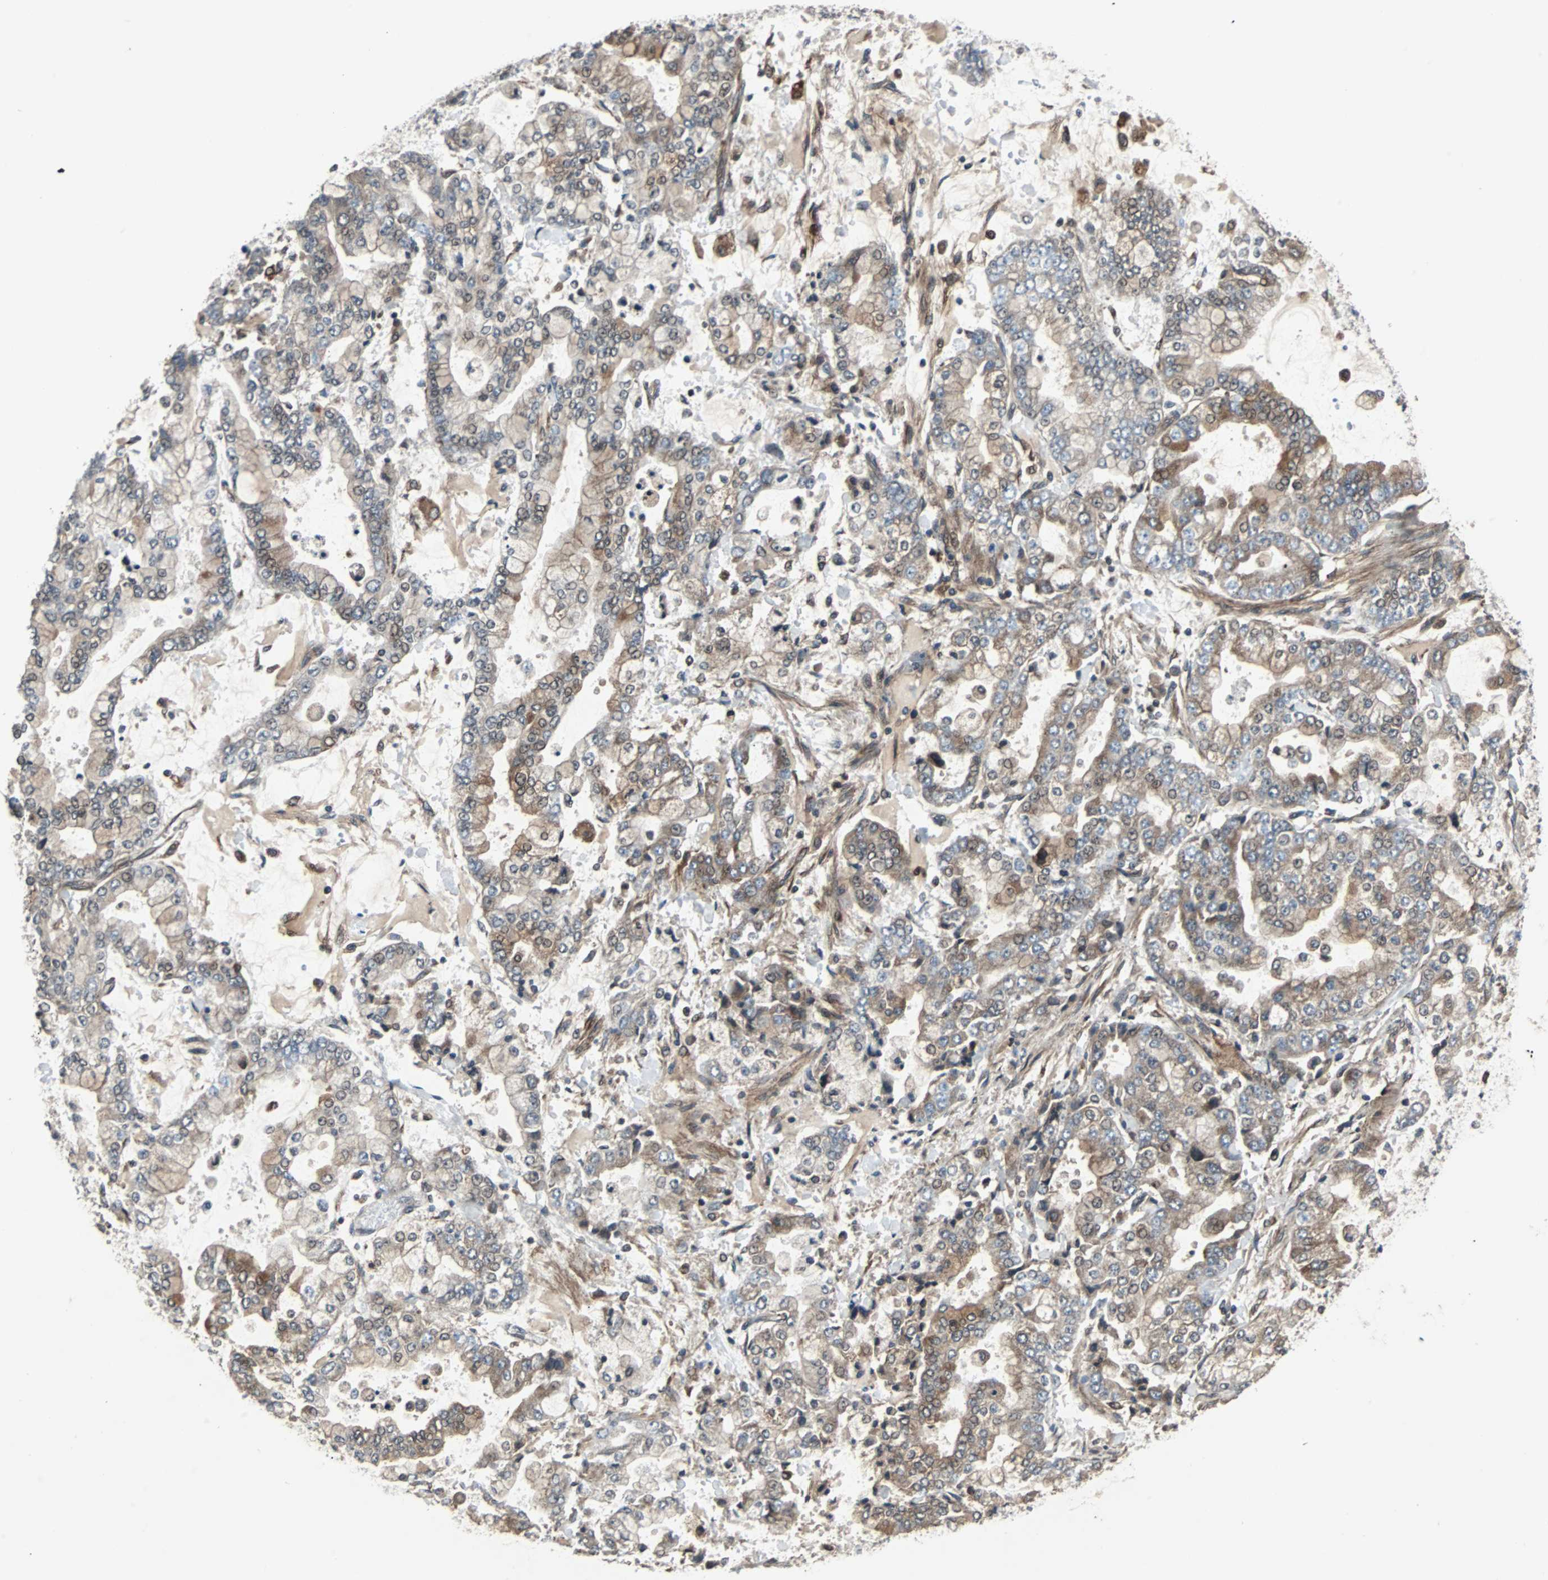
{"staining": {"intensity": "moderate", "quantity": "25%-75%", "location": "cytoplasmic/membranous"}, "tissue": "stomach cancer", "cell_type": "Tumor cells", "image_type": "cancer", "snomed": [{"axis": "morphology", "description": "Adenocarcinoma, NOS"}, {"axis": "topography", "description": "Stomach"}], "caption": "This micrograph exhibits stomach adenocarcinoma stained with immunohistochemistry (IHC) to label a protein in brown. The cytoplasmic/membranous of tumor cells show moderate positivity for the protein. Nuclei are counter-stained blue.", "gene": "RAB7A", "patient": {"sex": "male", "age": 76}}